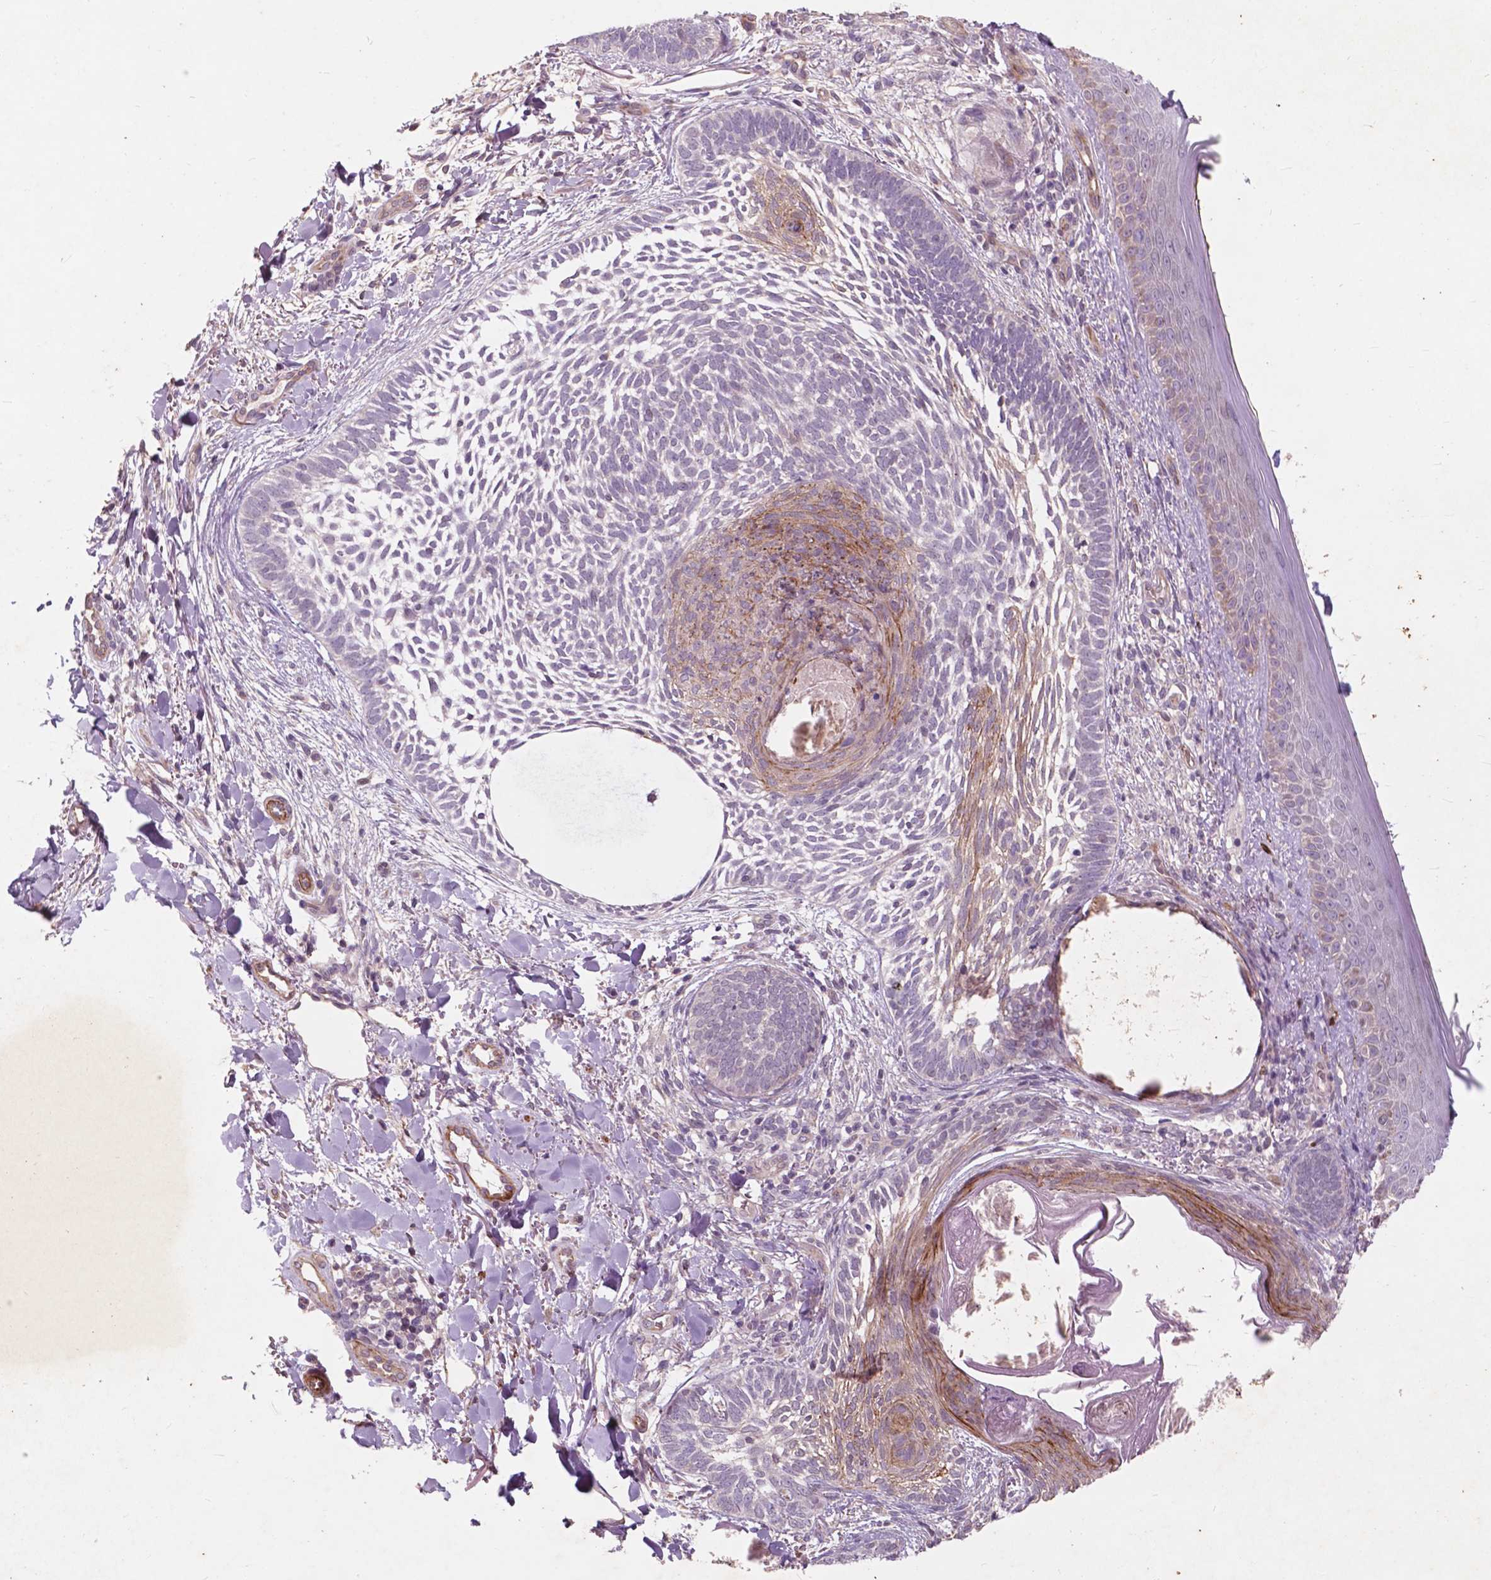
{"staining": {"intensity": "moderate", "quantity": "<25%", "location": "cytoplasmic/membranous"}, "tissue": "skin cancer", "cell_type": "Tumor cells", "image_type": "cancer", "snomed": [{"axis": "morphology", "description": "Normal tissue, NOS"}, {"axis": "morphology", "description": "Basal cell carcinoma"}, {"axis": "topography", "description": "Skin"}], "caption": "Human skin cancer (basal cell carcinoma) stained with a protein marker exhibits moderate staining in tumor cells.", "gene": "RFPL4B", "patient": {"sex": "male", "age": 46}}